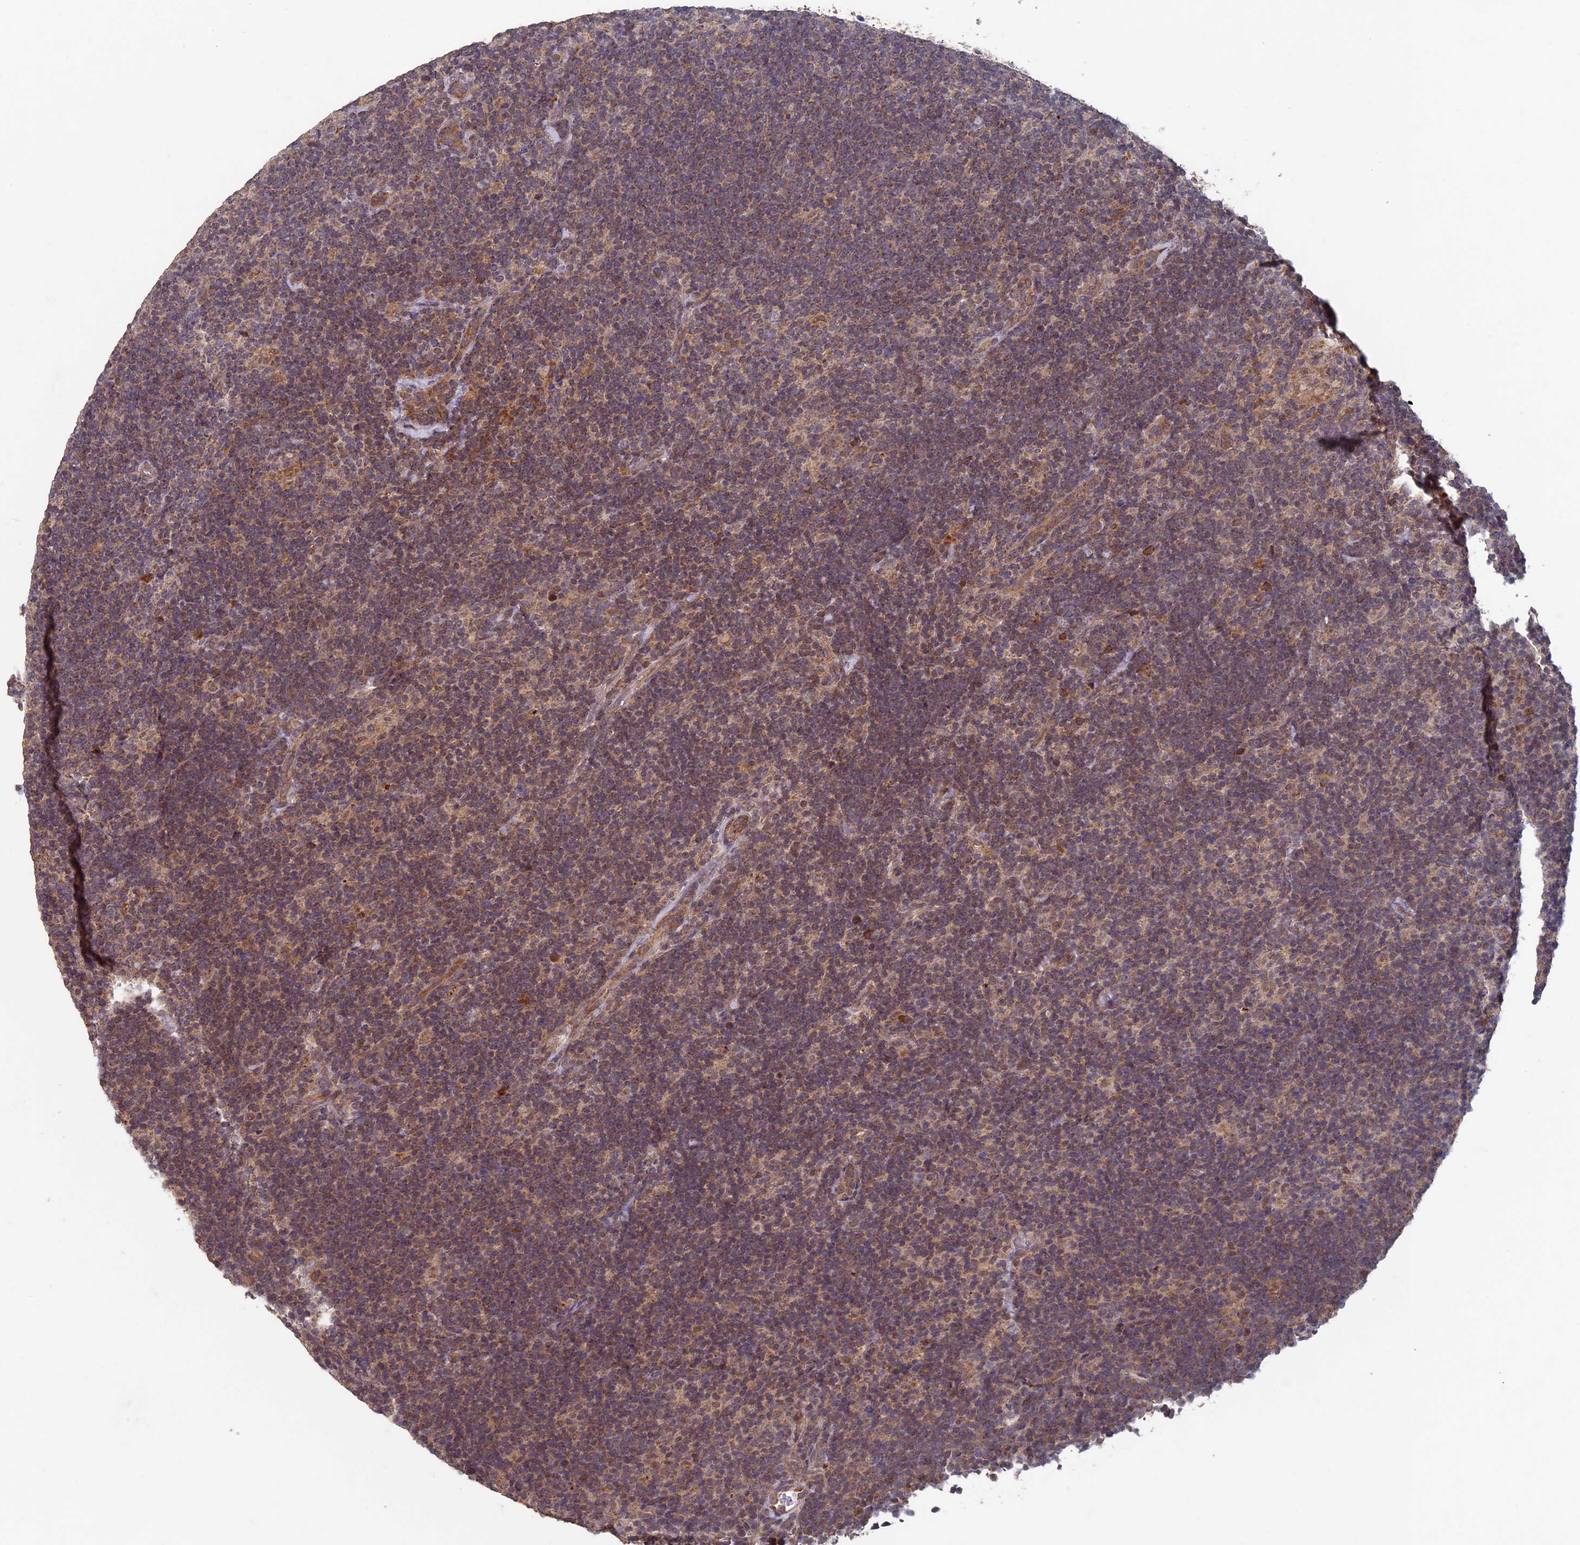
{"staining": {"intensity": "weak", "quantity": "25%-75%", "location": "cytoplasmic/membranous"}, "tissue": "lymphoma", "cell_type": "Tumor cells", "image_type": "cancer", "snomed": [{"axis": "morphology", "description": "Hodgkin's disease, NOS"}, {"axis": "topography", "description": "Lymph node"}], "caption": "Weak cytoplasmic/membranous positivity for a protein is identified in approximately 25%-75% of tumor cells of lymphoma using immunohistochemistry.", "gene": "RCCD1", "patient": {"sex": "female", "age": 57}}